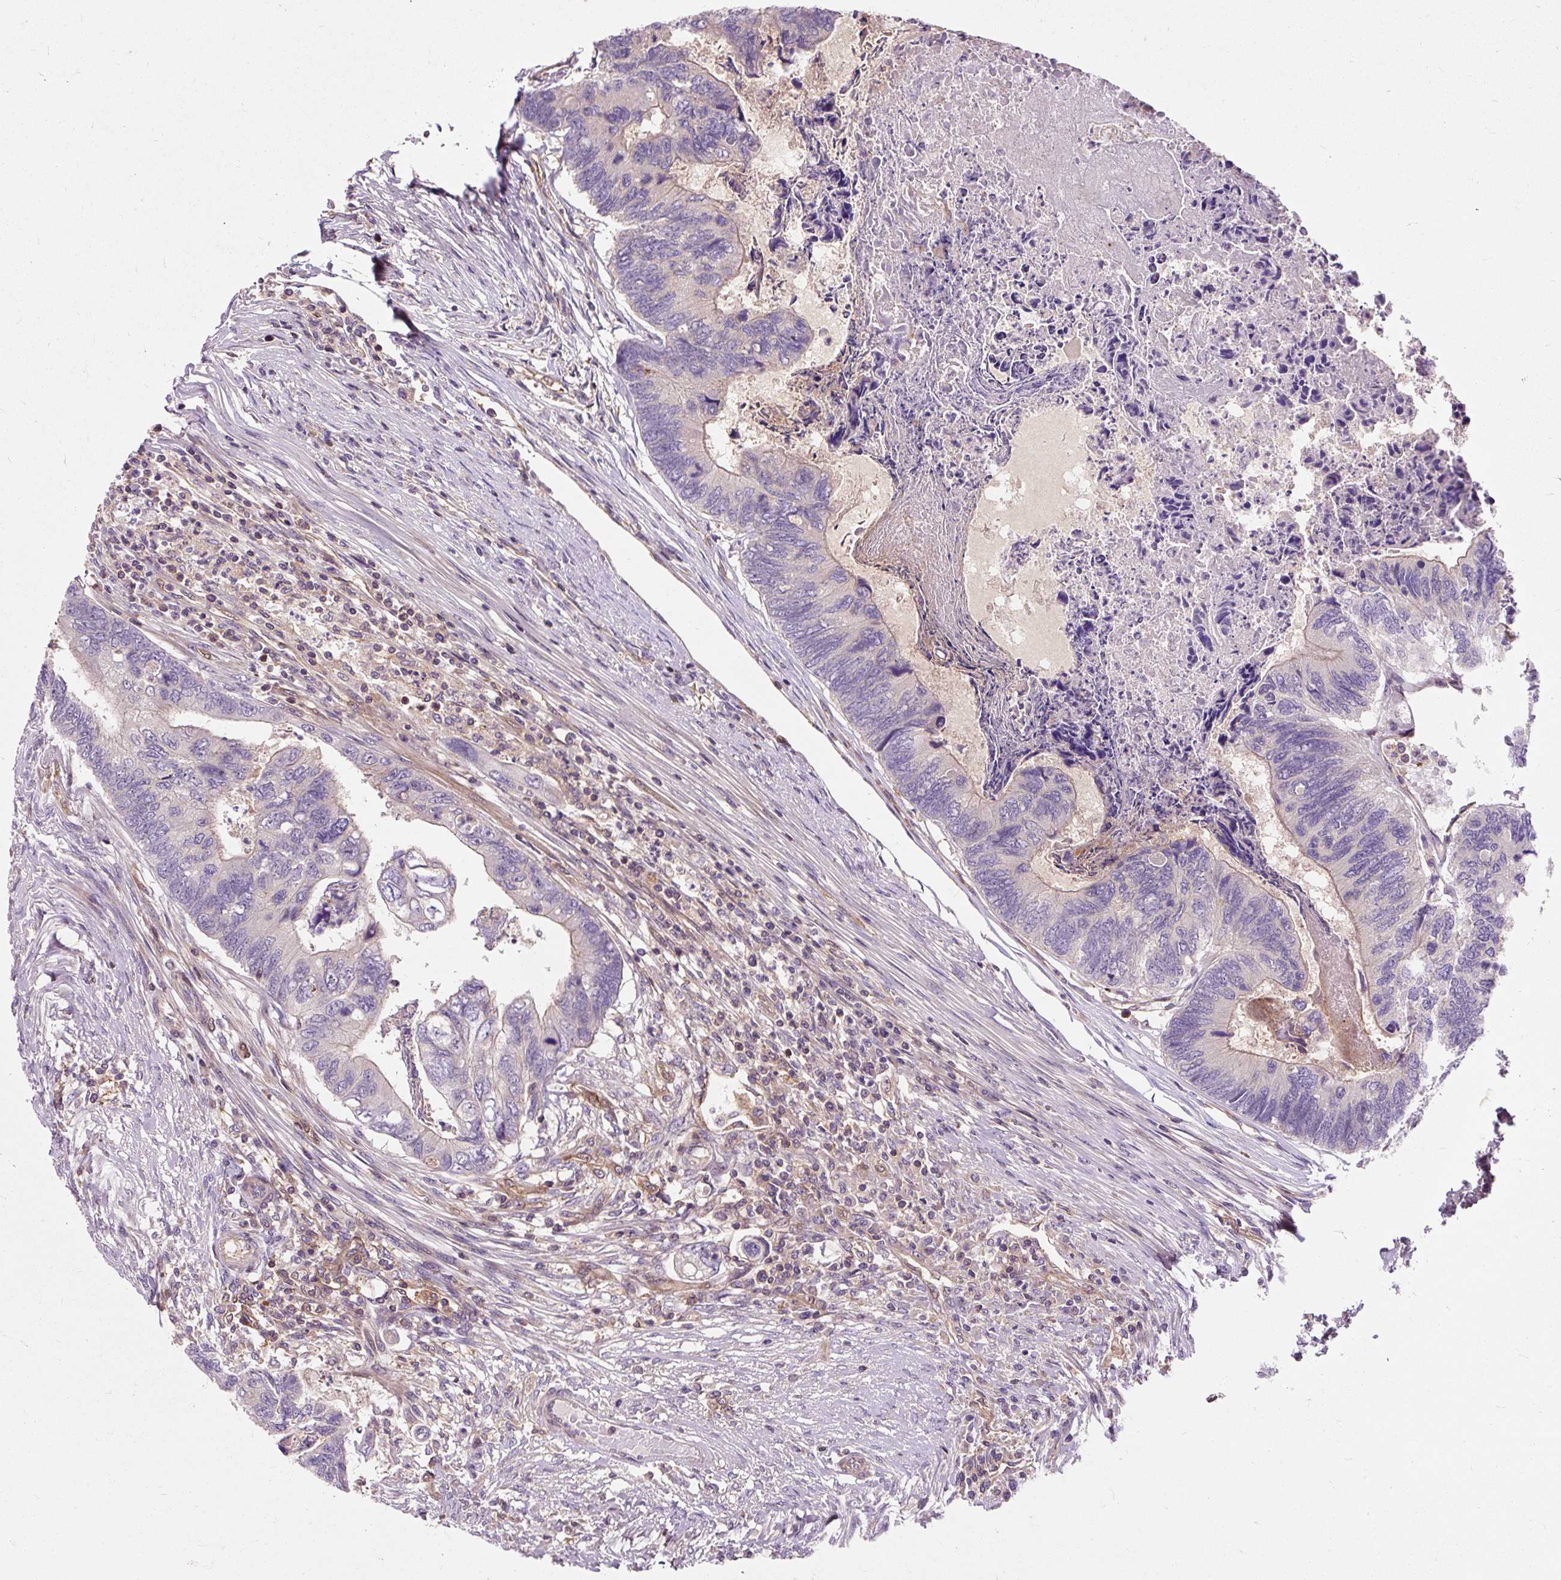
{"staining": {"intensity": "negative", "quantity": "none", "location": "none"}, "tissue": "colorectal cancer", "cell_type": "Tumor cells", "image_type": "cancer", "snomed": [{"axis": "morphology", "description": "Adenocarcinoma, NOS"}, {"axis": "topography", "description": "Colon"}], "caption": "A histopathology image of colorectal adenocarcinoma stained for a protein exhibits no brown staining in tumor cells. (Brightfield microscopy of DAB (3,3'-diaminobenzidine) immunohistochemistry at high magnification).", "gene": "PCDHGB3", "patient": {"sex": "female", "age": 67}}